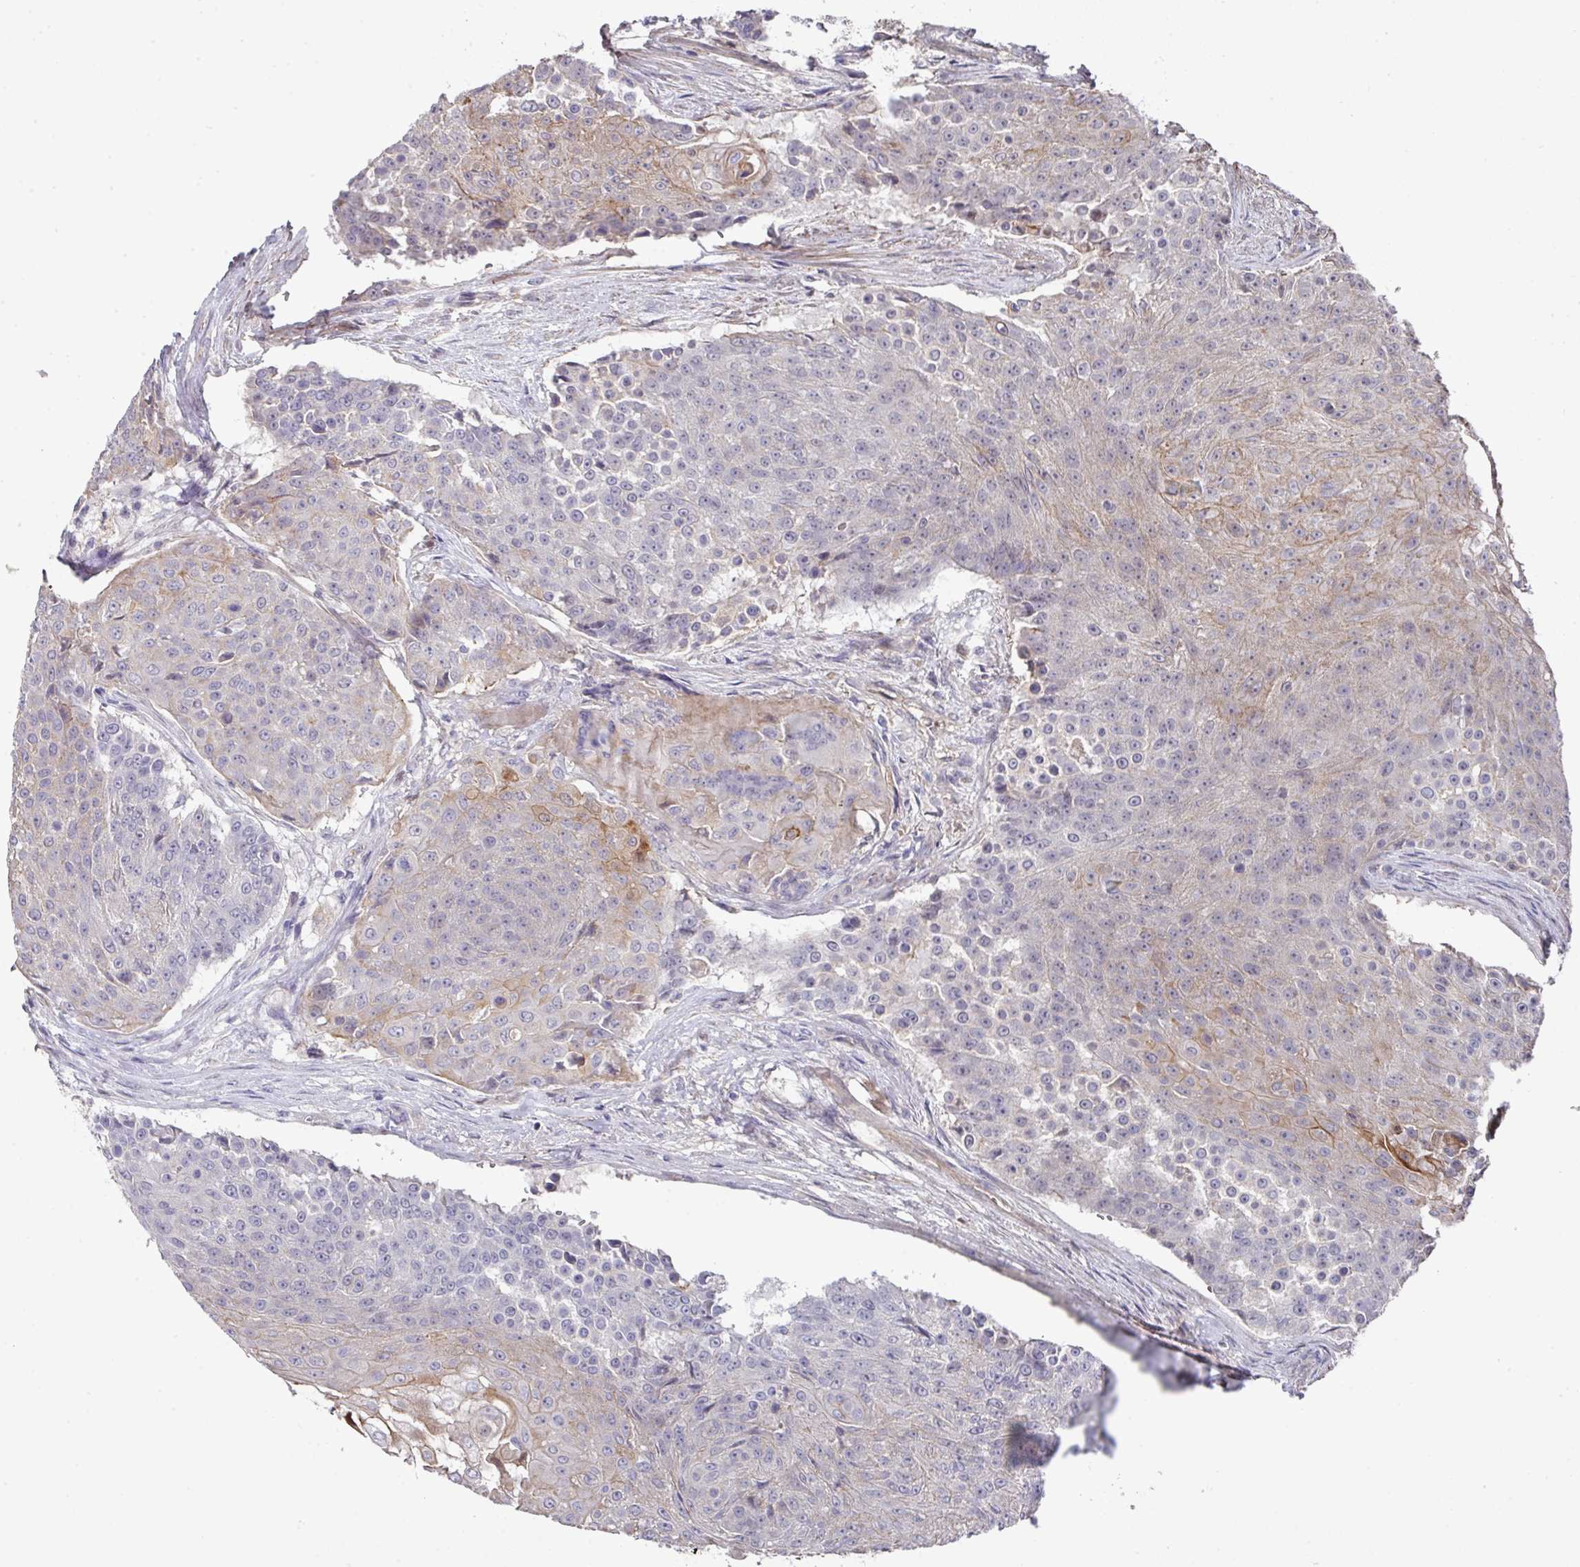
{"staining": {"intensity": "weak", "quantity": "<25%", "location": "cytoplasmic/membranous"}, "tissue": "urothelial cancer", "cell_type": "Tumor cells", "image_type": "cancer", "snomed": [{"axis": "morphology", "description": "Urothelial carcinoma, High grade"}, {"axis": "topography", "description": "Urinary bladder"}], "caption": "Histopathology image shows no protein expression in tumor cells of urothelial carcinoma (high-grade) tissue. Nuclei are stained in blue.", "gene": "PRR5", "patient": {"sex": "female", "age": 63}}